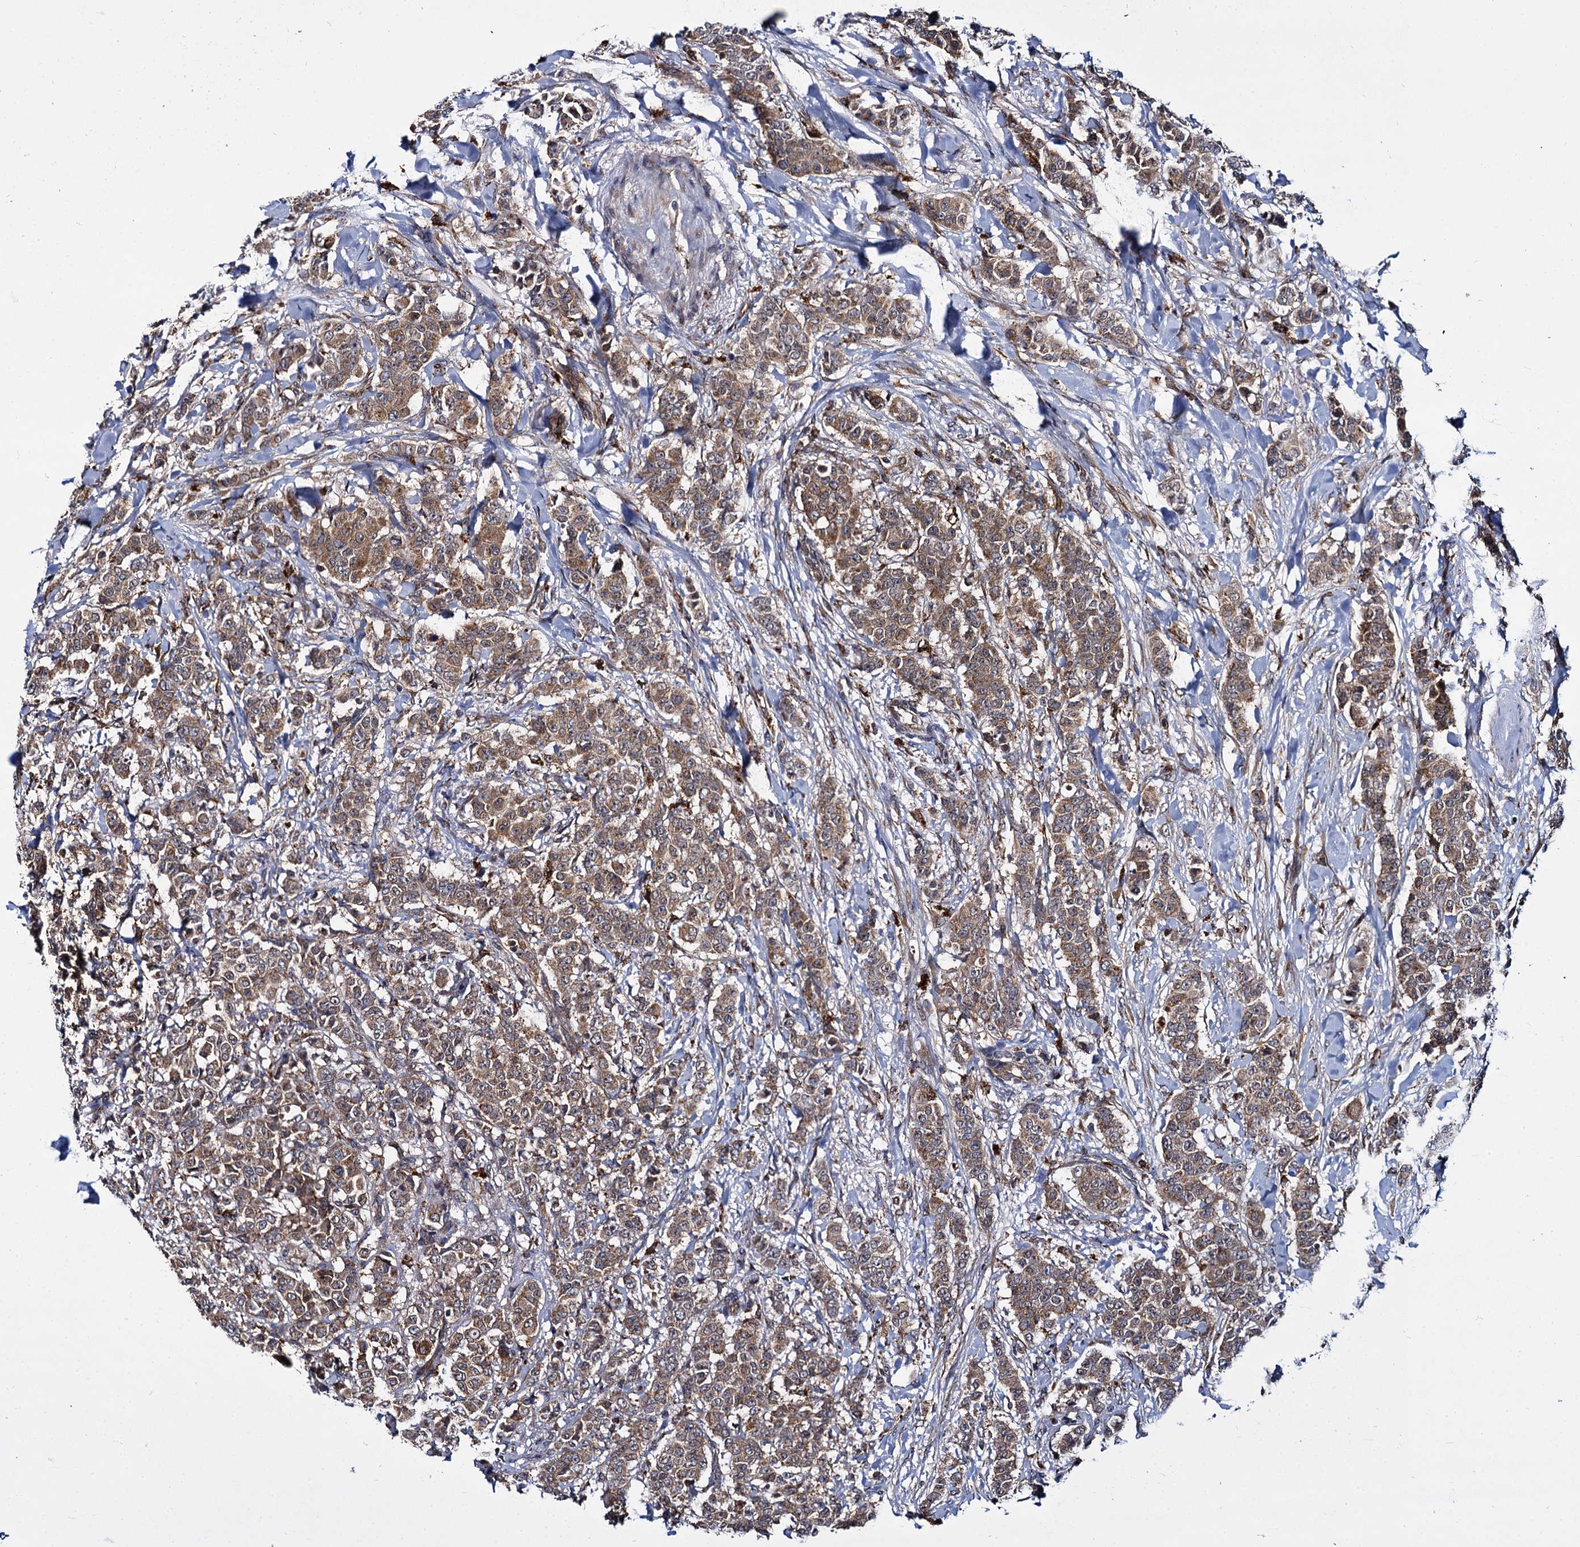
{"staining": {"intensity": "moderate", "quantity": ">75%", "location": "cytoplasmic/membranous"}, "tissue": "breast cancer", "cell_type": "Tumor cells", "image_type": "cancer", "snomed": [{"axis": "morphology", "description": "Duct carcinoma"}, {"axis": "topography", "description": "Breast"}], "caption": "Moderate cytoplasmic/membranous positivity for a protein is identified in about >75% of tumor cells of breast cancer using immunohistochemistry (IHC).", "gene": "UFM1", "patient": {"sex": "female", "age": 40}}